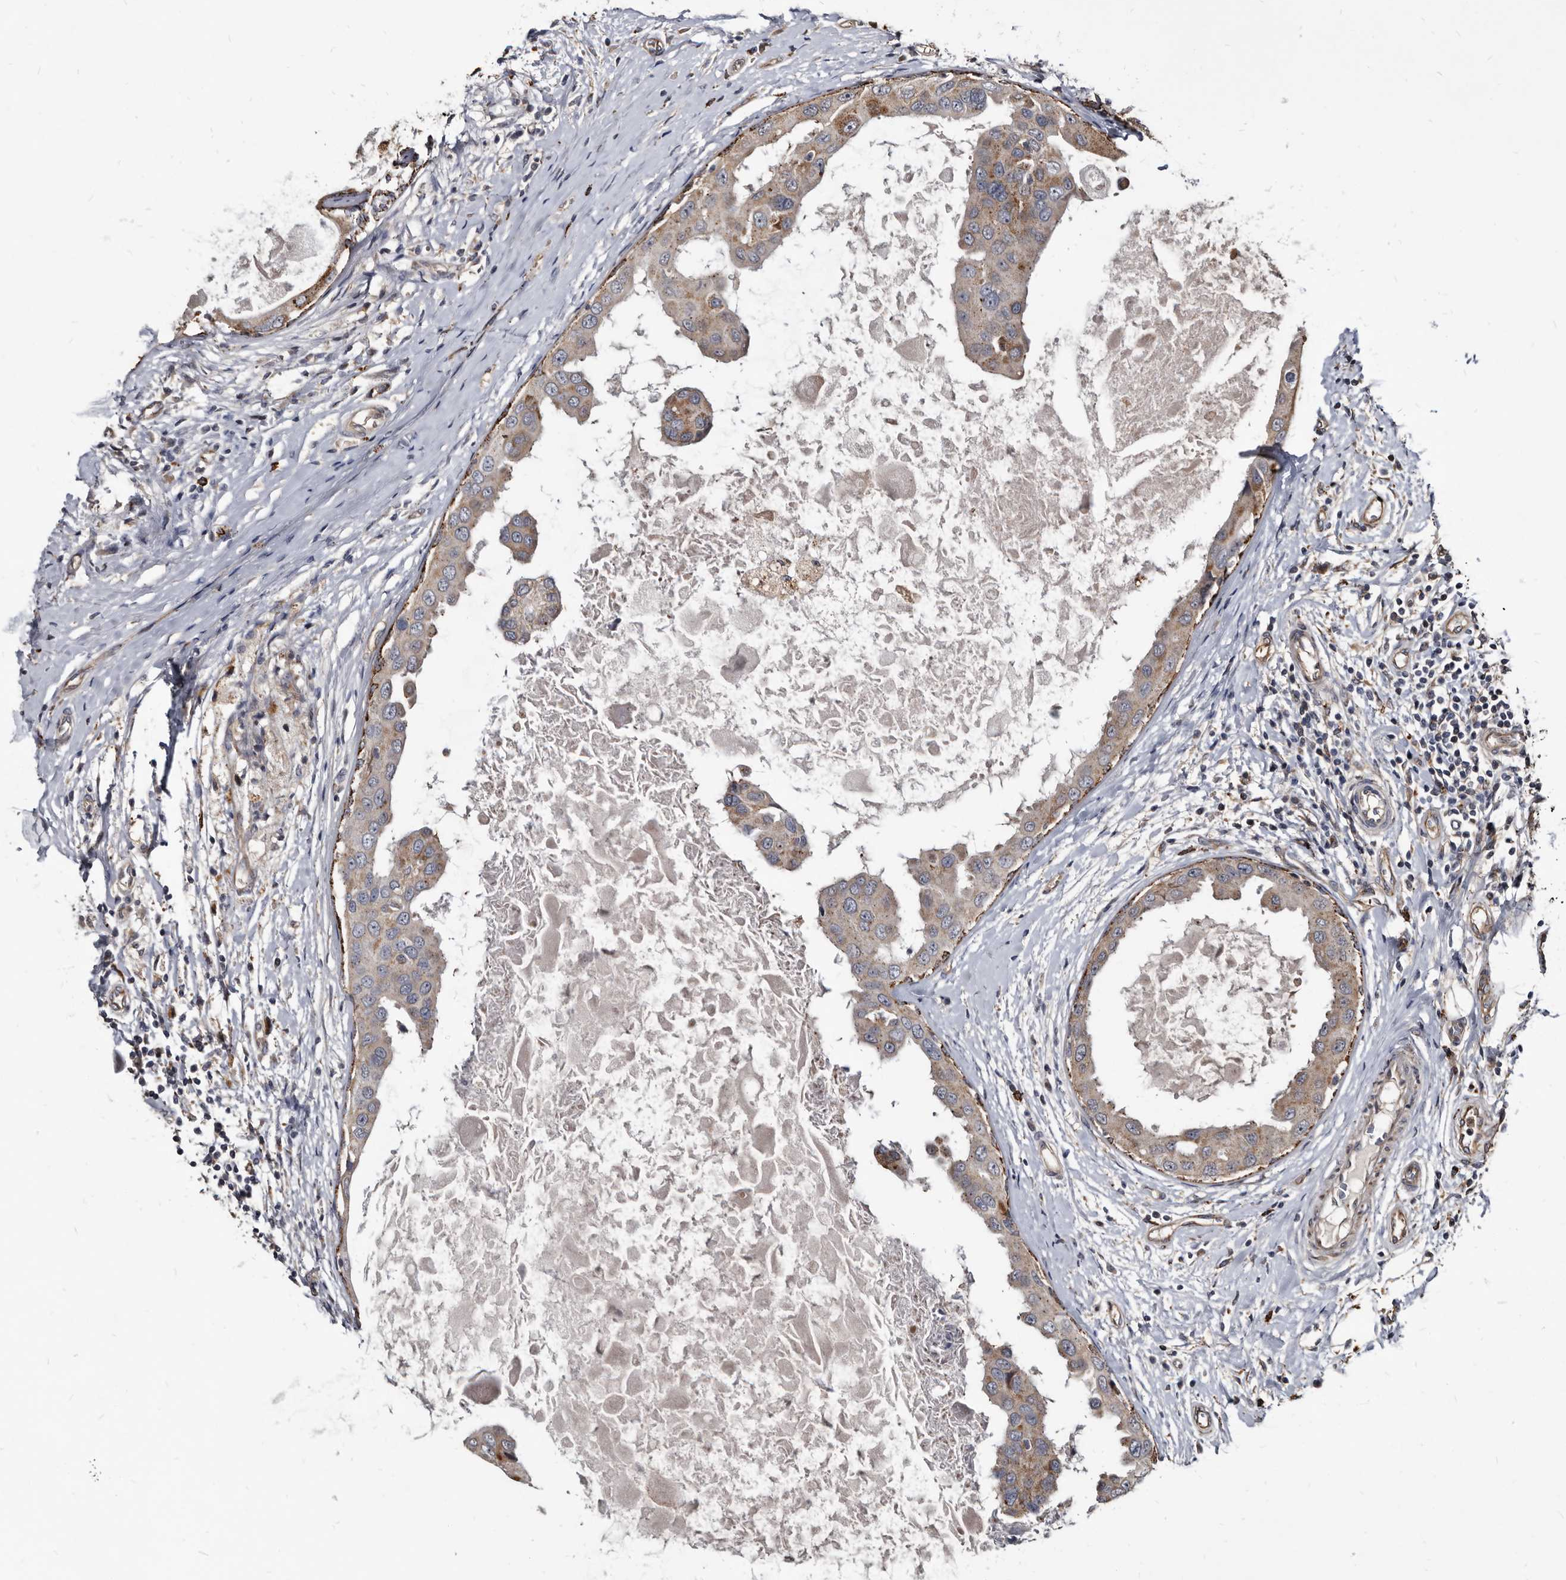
{"staining": {"intensity": "moderate", "quantity": "<25%", "location": "cytoplasmic/membranous"}, "tissue": "breast cancer", "cell_type": "Tumor cells", "image_type": "cancer", "snomed": [{"axis": "morphology", "description": "Duct carcinoma"}, {"axis": "topography", "description": "Breast"}], "caption": "Approximately <25% of tumor cells in breast cancer (invasive ductal carcinoma) demonstrate moderate cytoplasmic/membranous protein positivity as visualized by brown immunohistochemical staining.", "gene": "CTSA", "patient": {"sex": "female", "age": 27}}